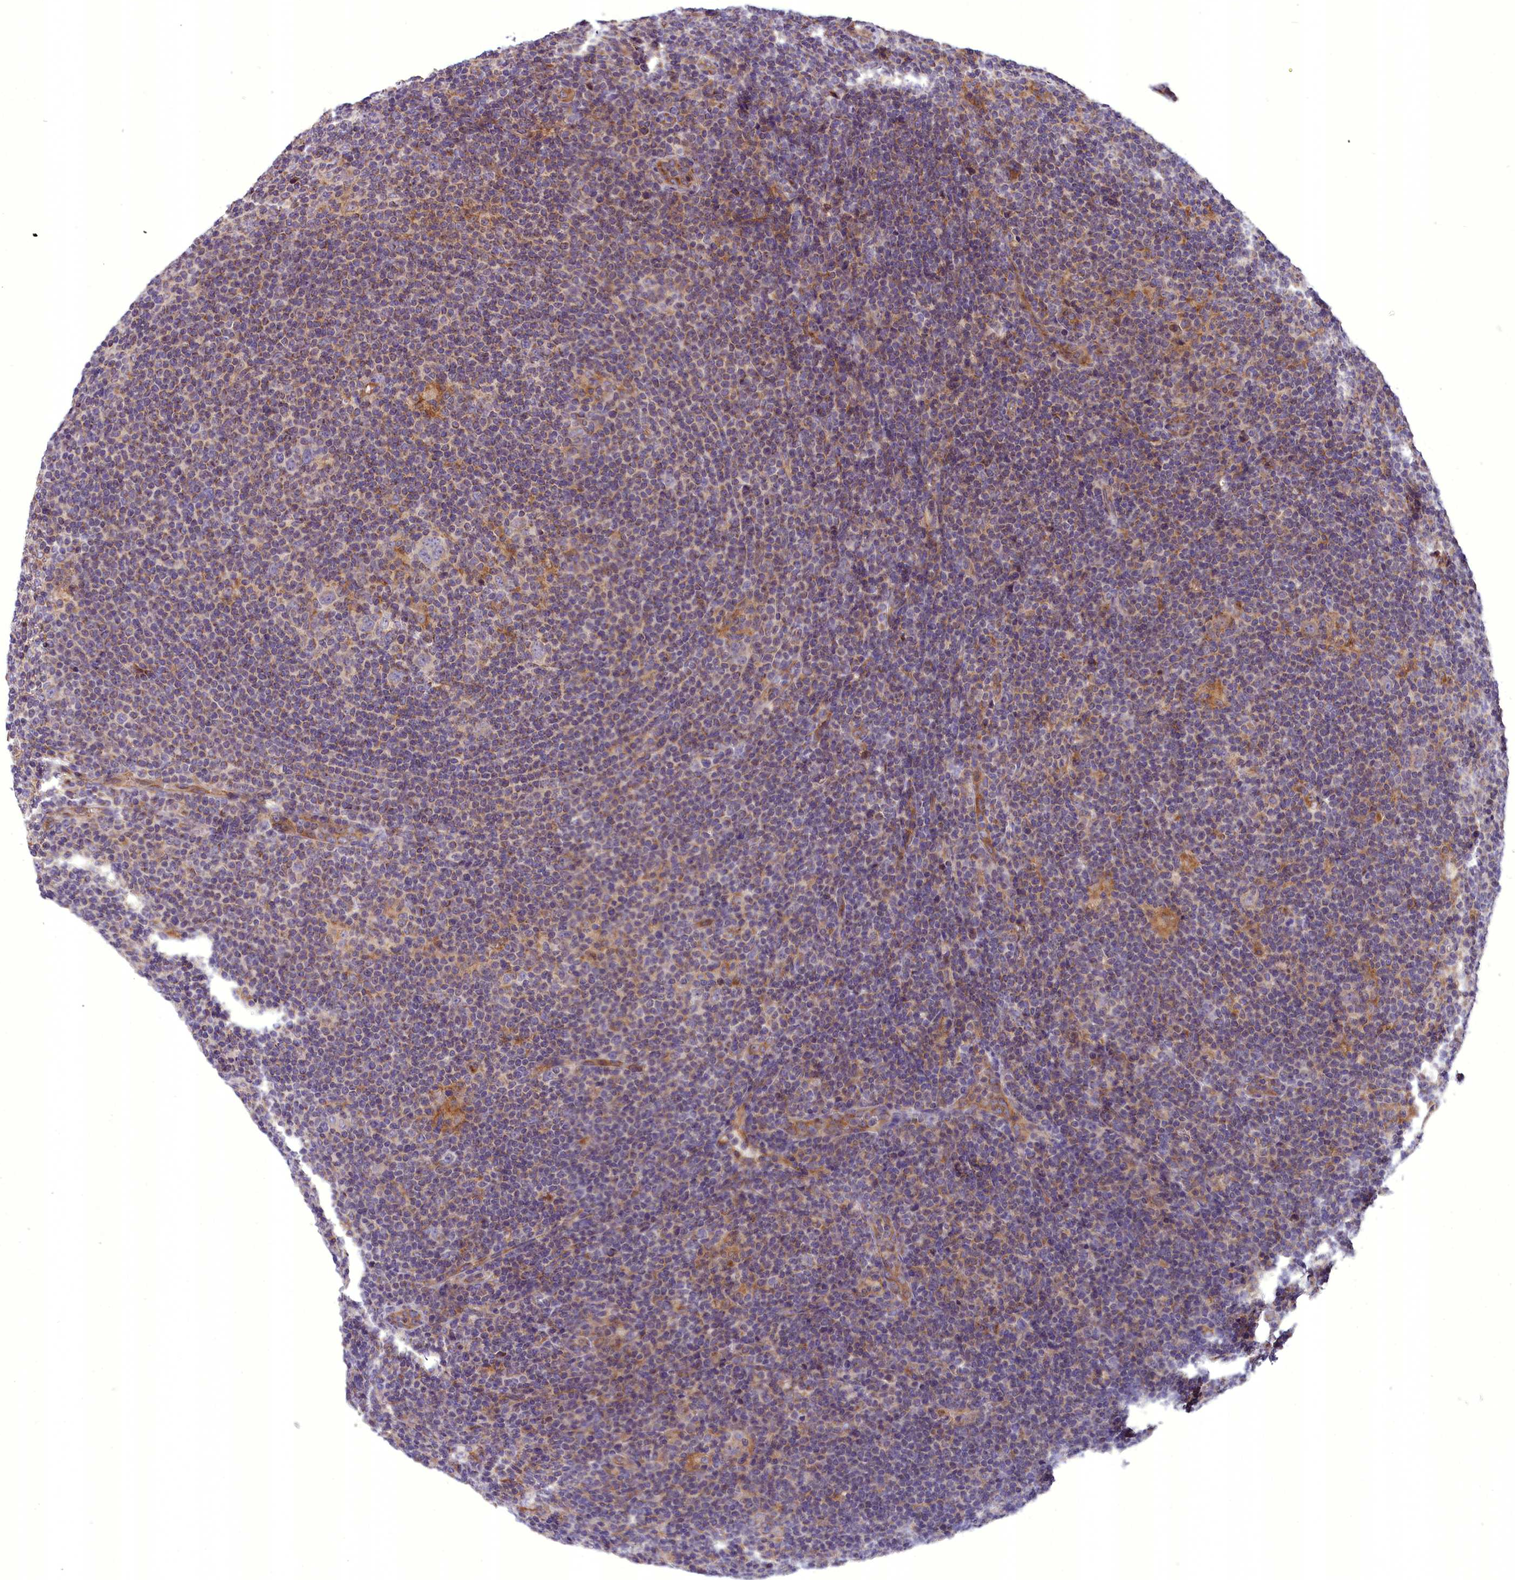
{"staining": {"intensity": "weak", "quantity": "25%-75%", "location": "cytoplasmic/membranous"}, "tissue": "lymphoma", "cell_type": "Tumor cells", "image_type": "cancer", "snomed": [{"axis": "morphology", "description": "Hodgkin's disease, NOS"}, {"axis": "topography", "description": "Lymph node"}], "caption": "Tumor cells reveal low levels of weak cytoplasmic/membranous staining in about 25%-75% of cells in human Hodgkin's disease.", "gene": "DNAJB9", "patient": {"sex": "female", "age": 57}}